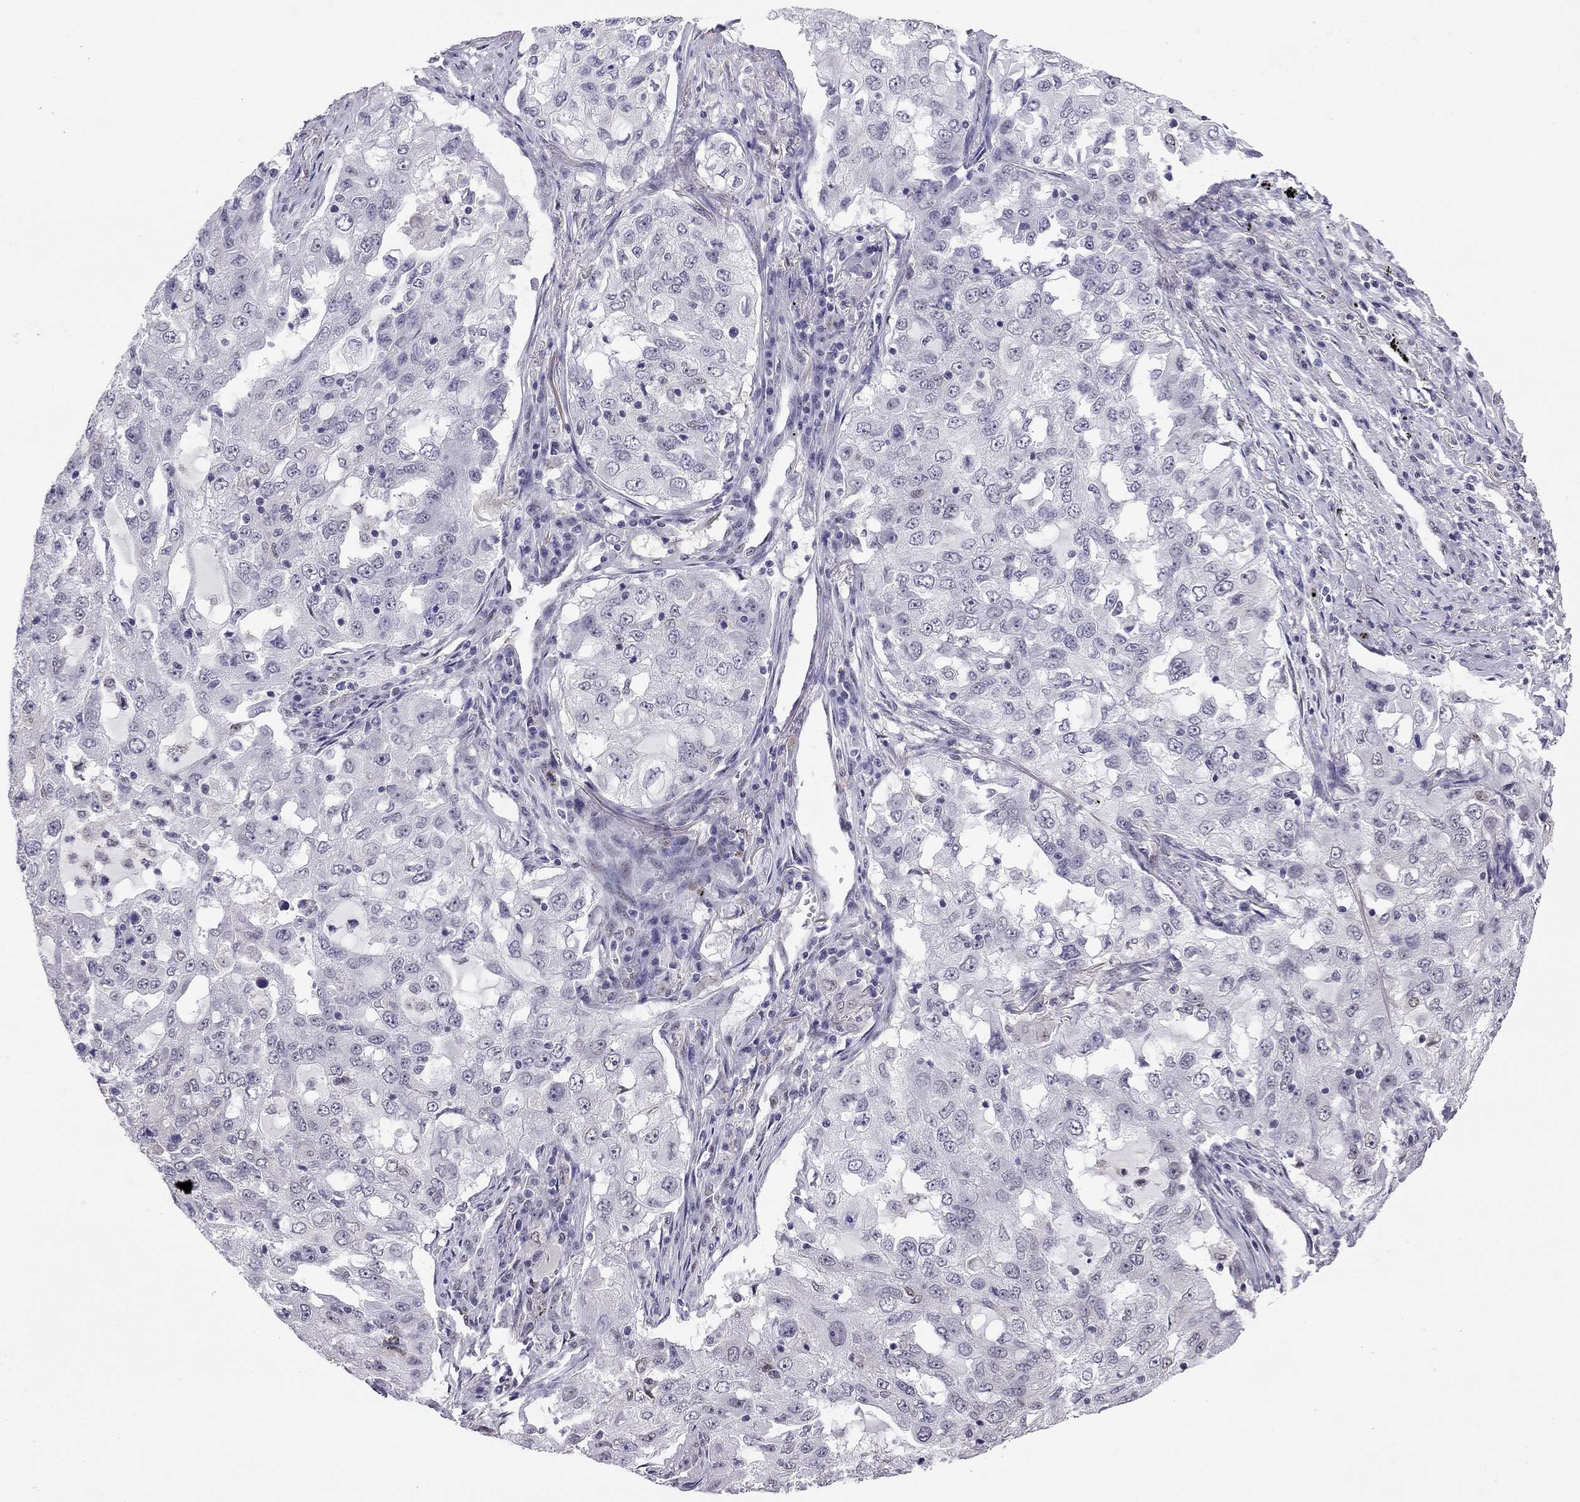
{"staining": {"intensity": "negative", "quantity": "none", "location": "none"}, "tissue": "lung cancer", "cell_type": "Tumor cells", "image_type": "cancer", "snomed": [{"axis": "morphology", "description": "Adenocarcinoma, NOS"}, {"axis": "topography", "description": "Lung"}], "caption": "Immunohistochemical staining of lung adenocarcinoma displays no significant staining in tumor cells.", "gene": "DOT1L", "patient": {"sex": "female", "age": 61}}